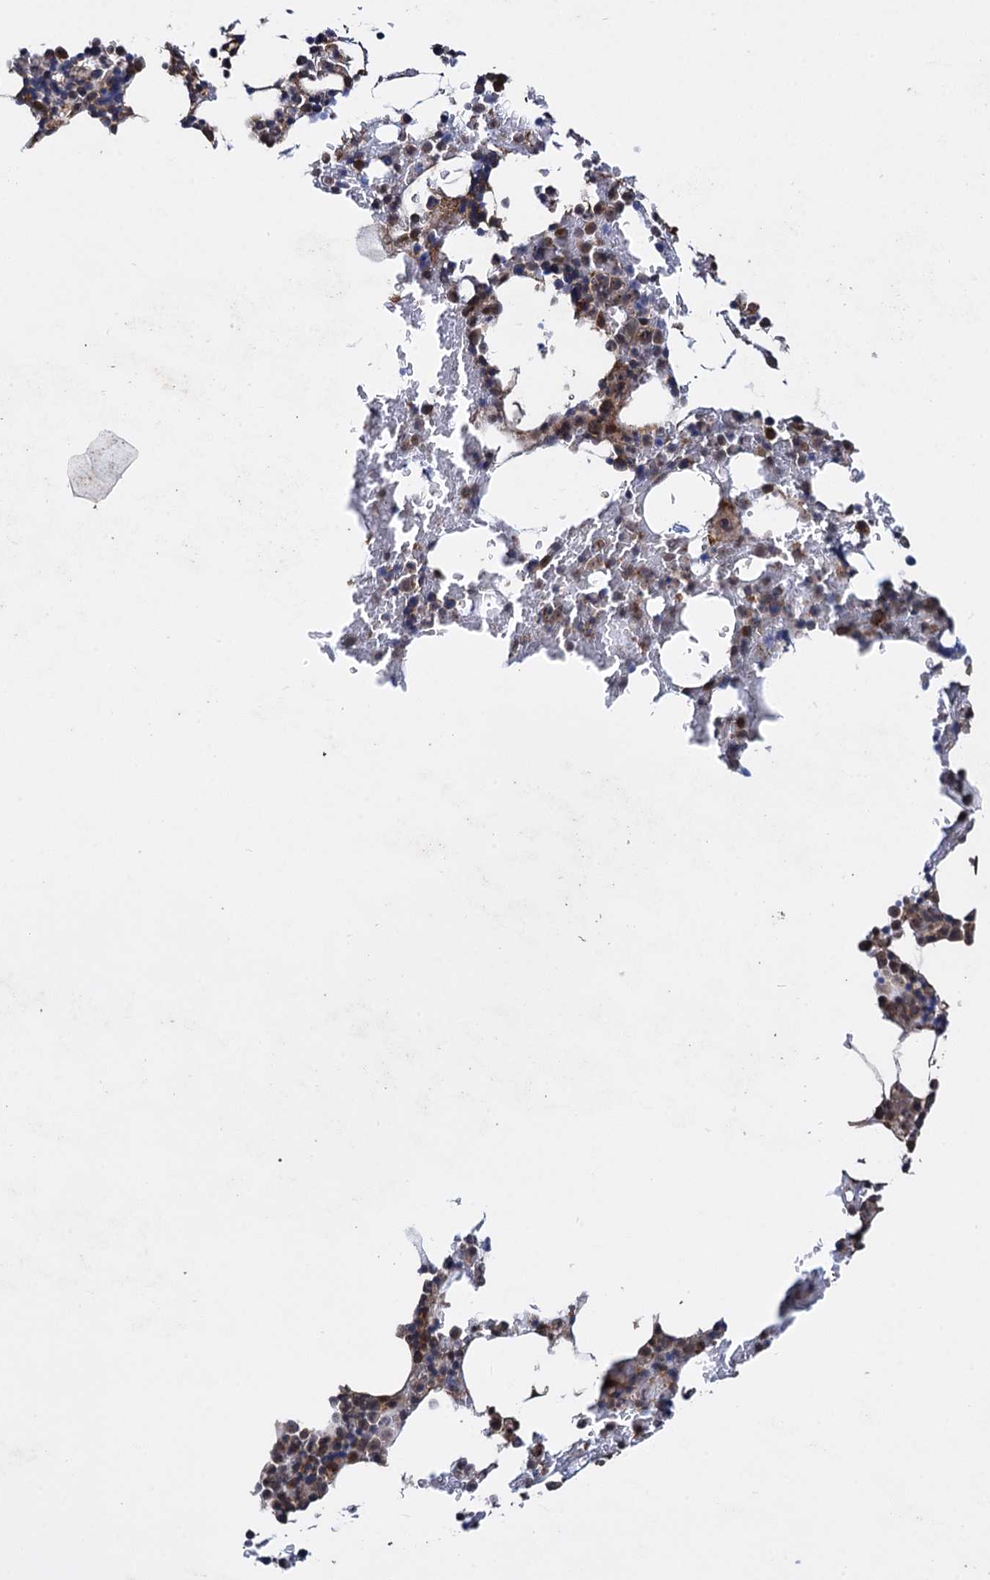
{"staining": {"intensity": "moderate", "quantity": "25%-75%", "location": "cytoplasmic/membranous"}, "tissue": "bone marrow", "cell_type": "Hematopoietic cells", "image_type": "normal", "snomed": [{"axis": "morphology", "description": "Normal tissue, NOS"}, {"axis": "morphology", "description": "Inflammation, NOS"}, {"axis": "topography", "description": "Bone marrow"}], "caption": "High-magnification brightfield microscopy of unremarkable bone marrow stained with DAB (brown) and counterstained with hematoxylin (blue). hematopoietic cells exhibit moderate cytoplasmic/membranous staining is appreciated in approximately25%-75% of cells. Using DAB (brown) and hematoxylin (blue) stains, captured at high magnification using brightfield microscopy.", "gene": "HAUS1", "patient": {"sex": "male", "age": 41}}